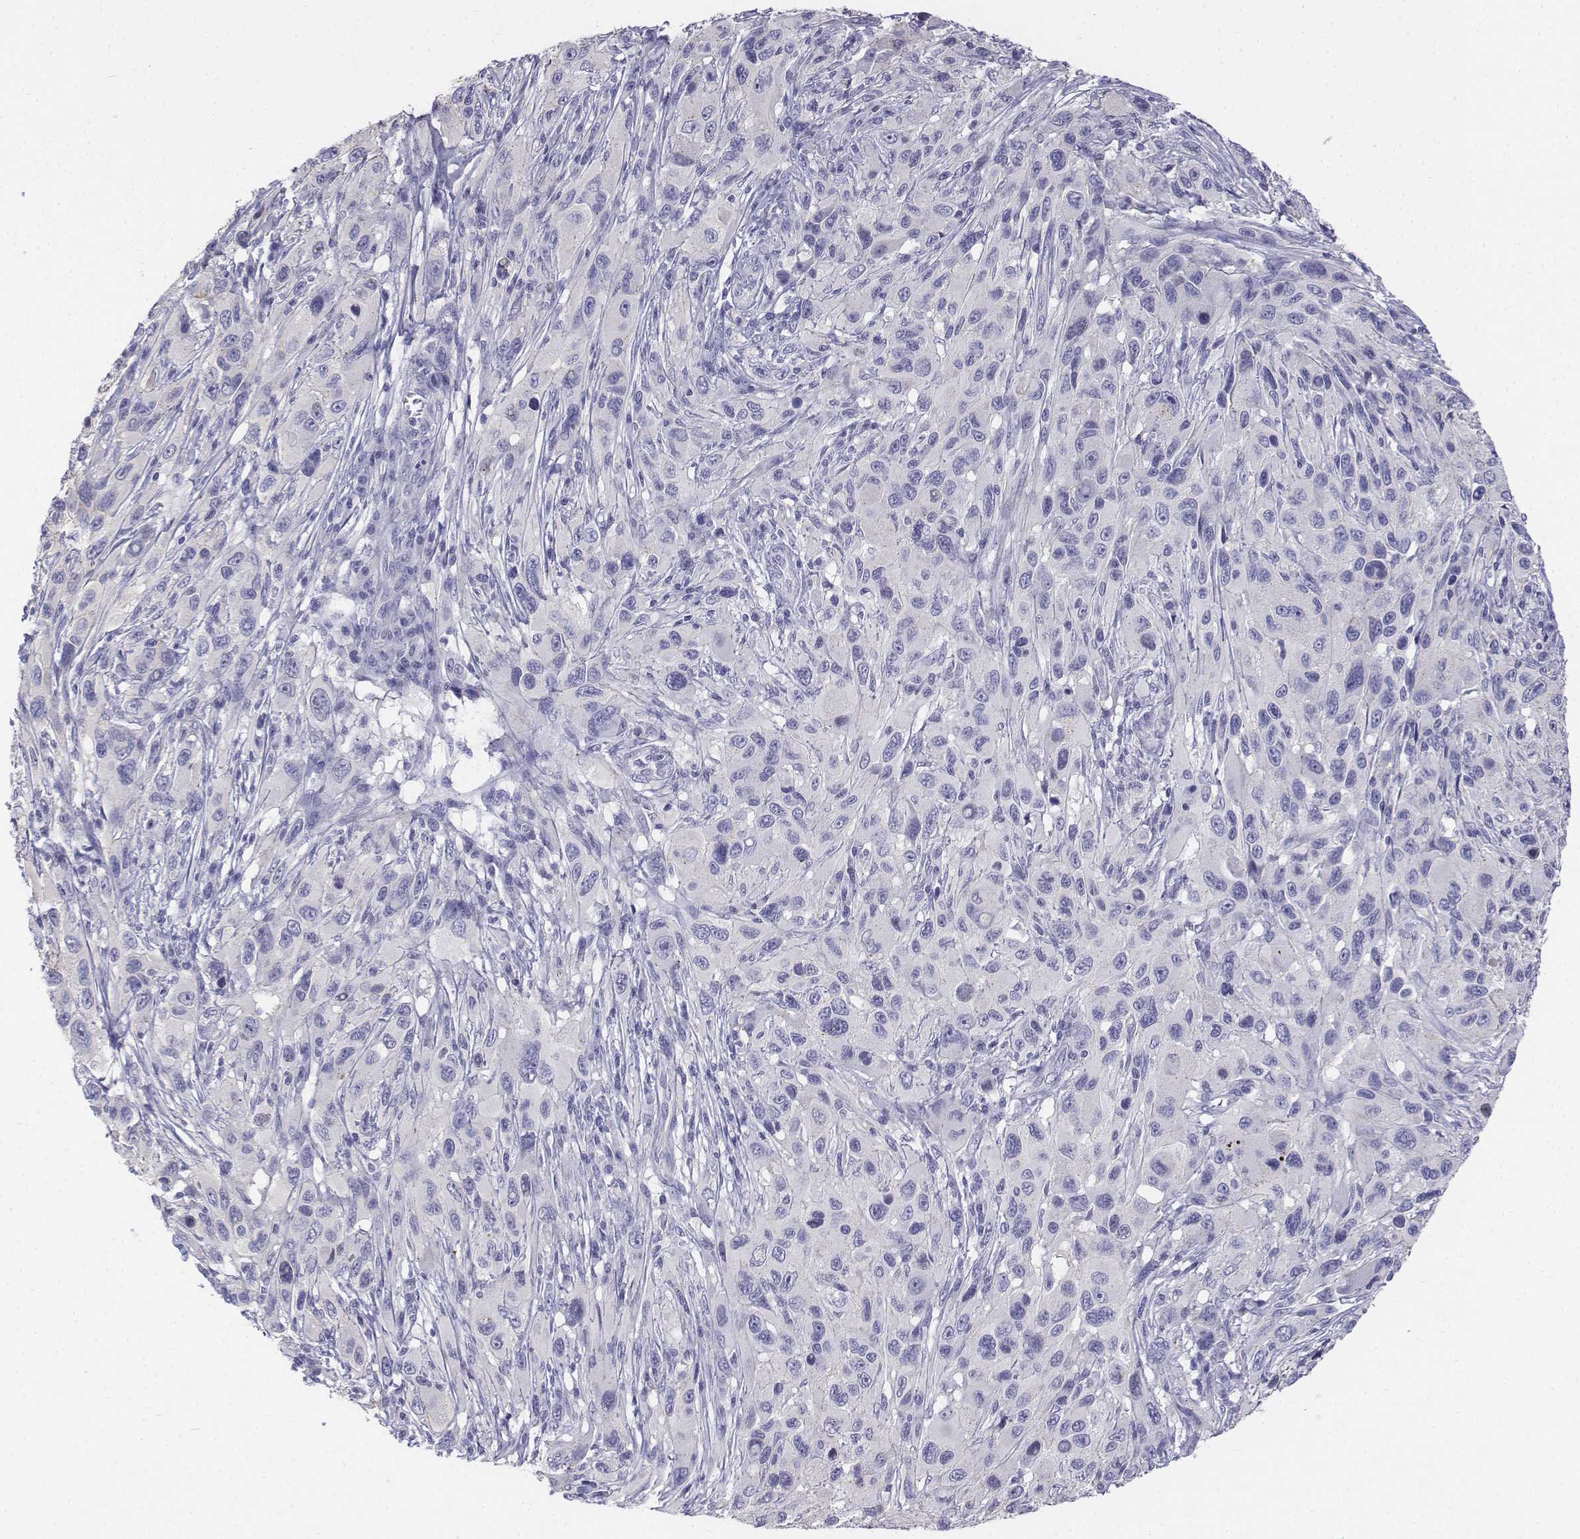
{"staining": {"intensity": "negative", "quantity": "none", "location": "none"}, "tissue": "melanoma", "cell_type": "Tumor cells", "image_type": "cancer", "snomed": [{"axis": "morphology", "description": "Malignant melanoma, NOS"}, {"axis": "topography", "description": "Skin"}], "caption": "Tumor cells show no significant staining in malignant melanoma. (DAB IHC visualized using brightfield microscopy, high magnification).", "gene": "LGSN", "patient": {"sex": "male", "age": 53}}